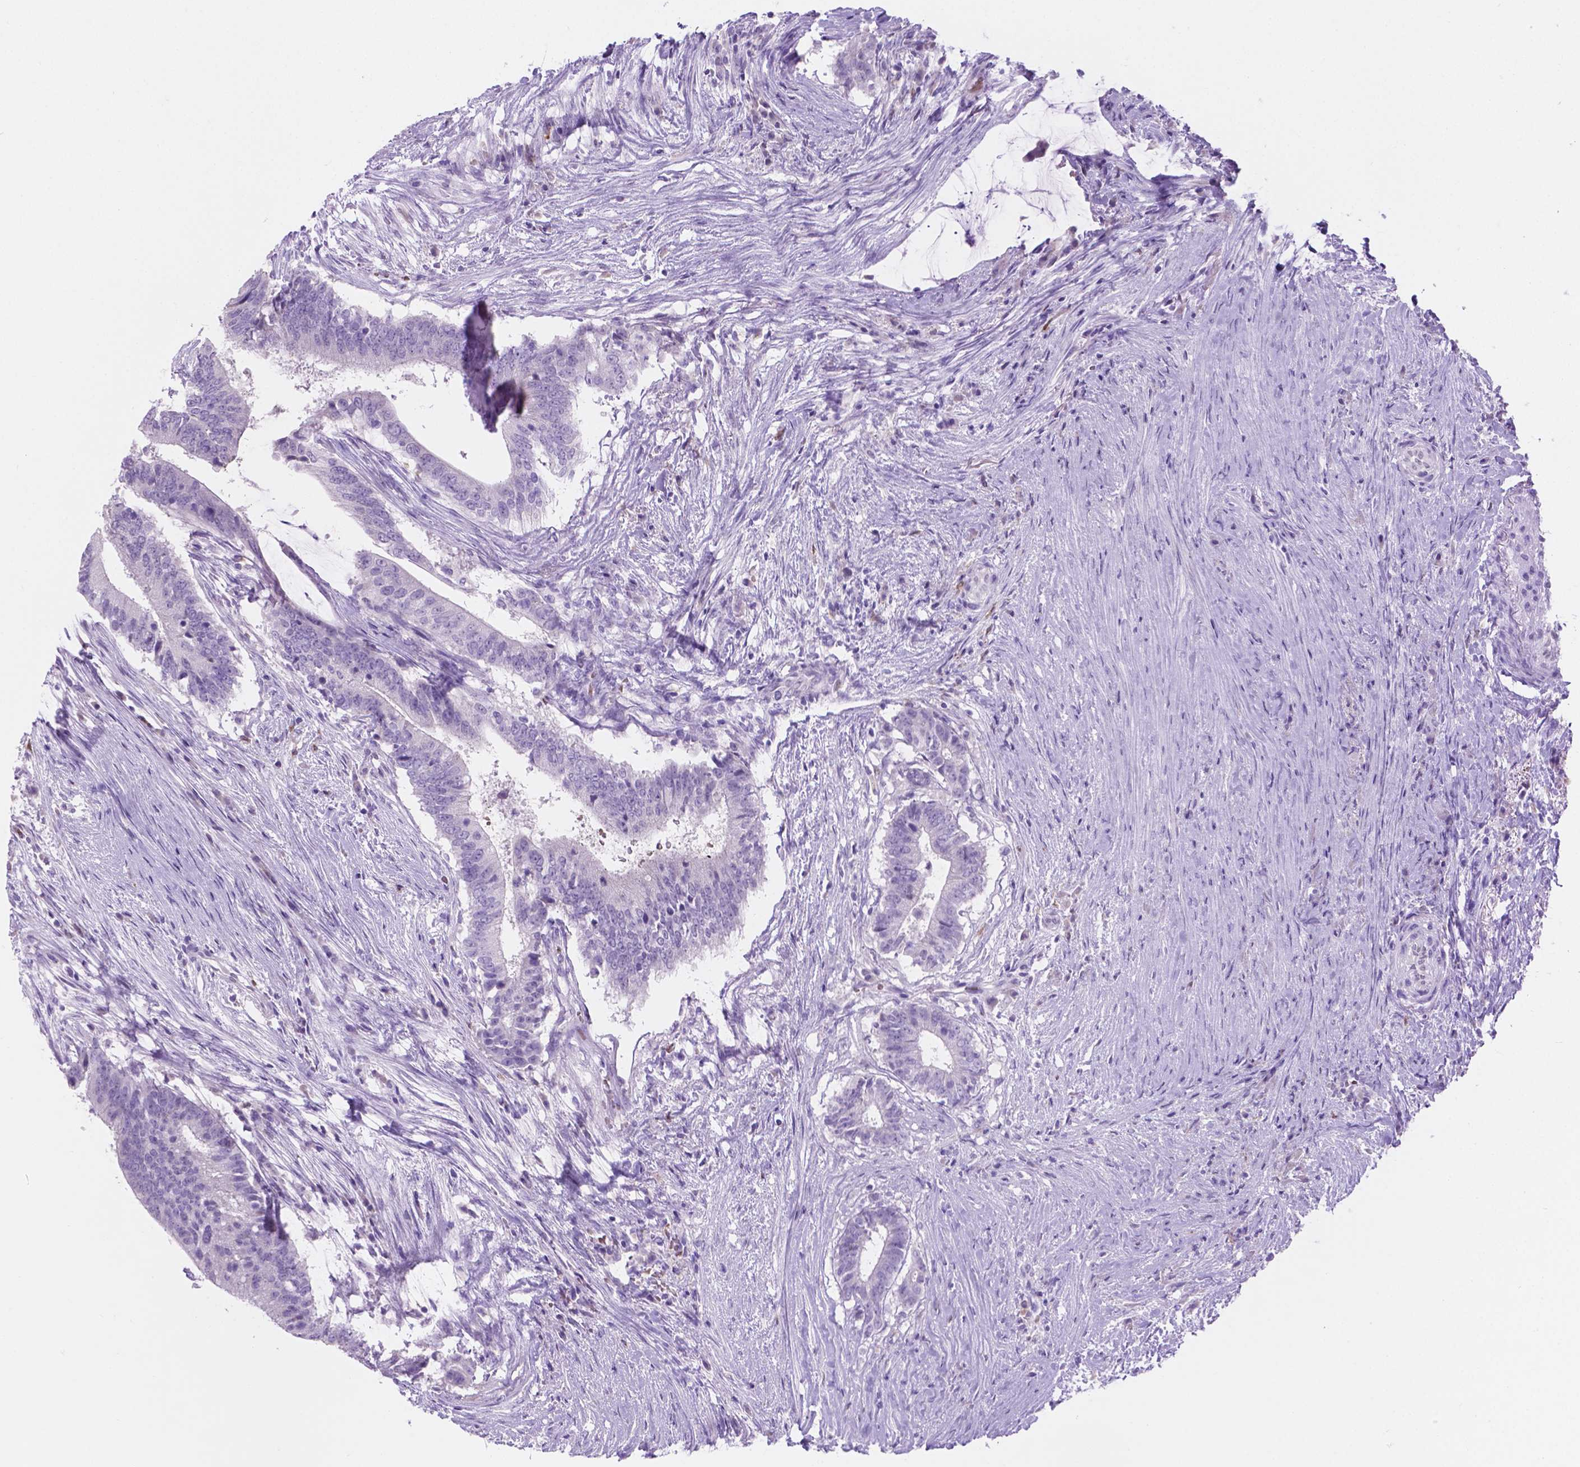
{"staining": {"intensity": "negative", "quantity": "none", "location": "none"}, "tissue": "colorectal cancer", "cell_type": "Tumor cells", "image_type": "cancer", "snomed": [{"axis": "morphology", "description": "Adenocarcinoma, NOS"}, {"axis": "topography", "description": "Colon"}], "caption": "Immunohistochemical staining of human colorectal cancer (adenocarcinoma) exhibits no significant positivity in tumor cells. Nuclei are stained in blue.", "gene": "GRIN2B", "patient": {"sex": "female", "age": 43}}